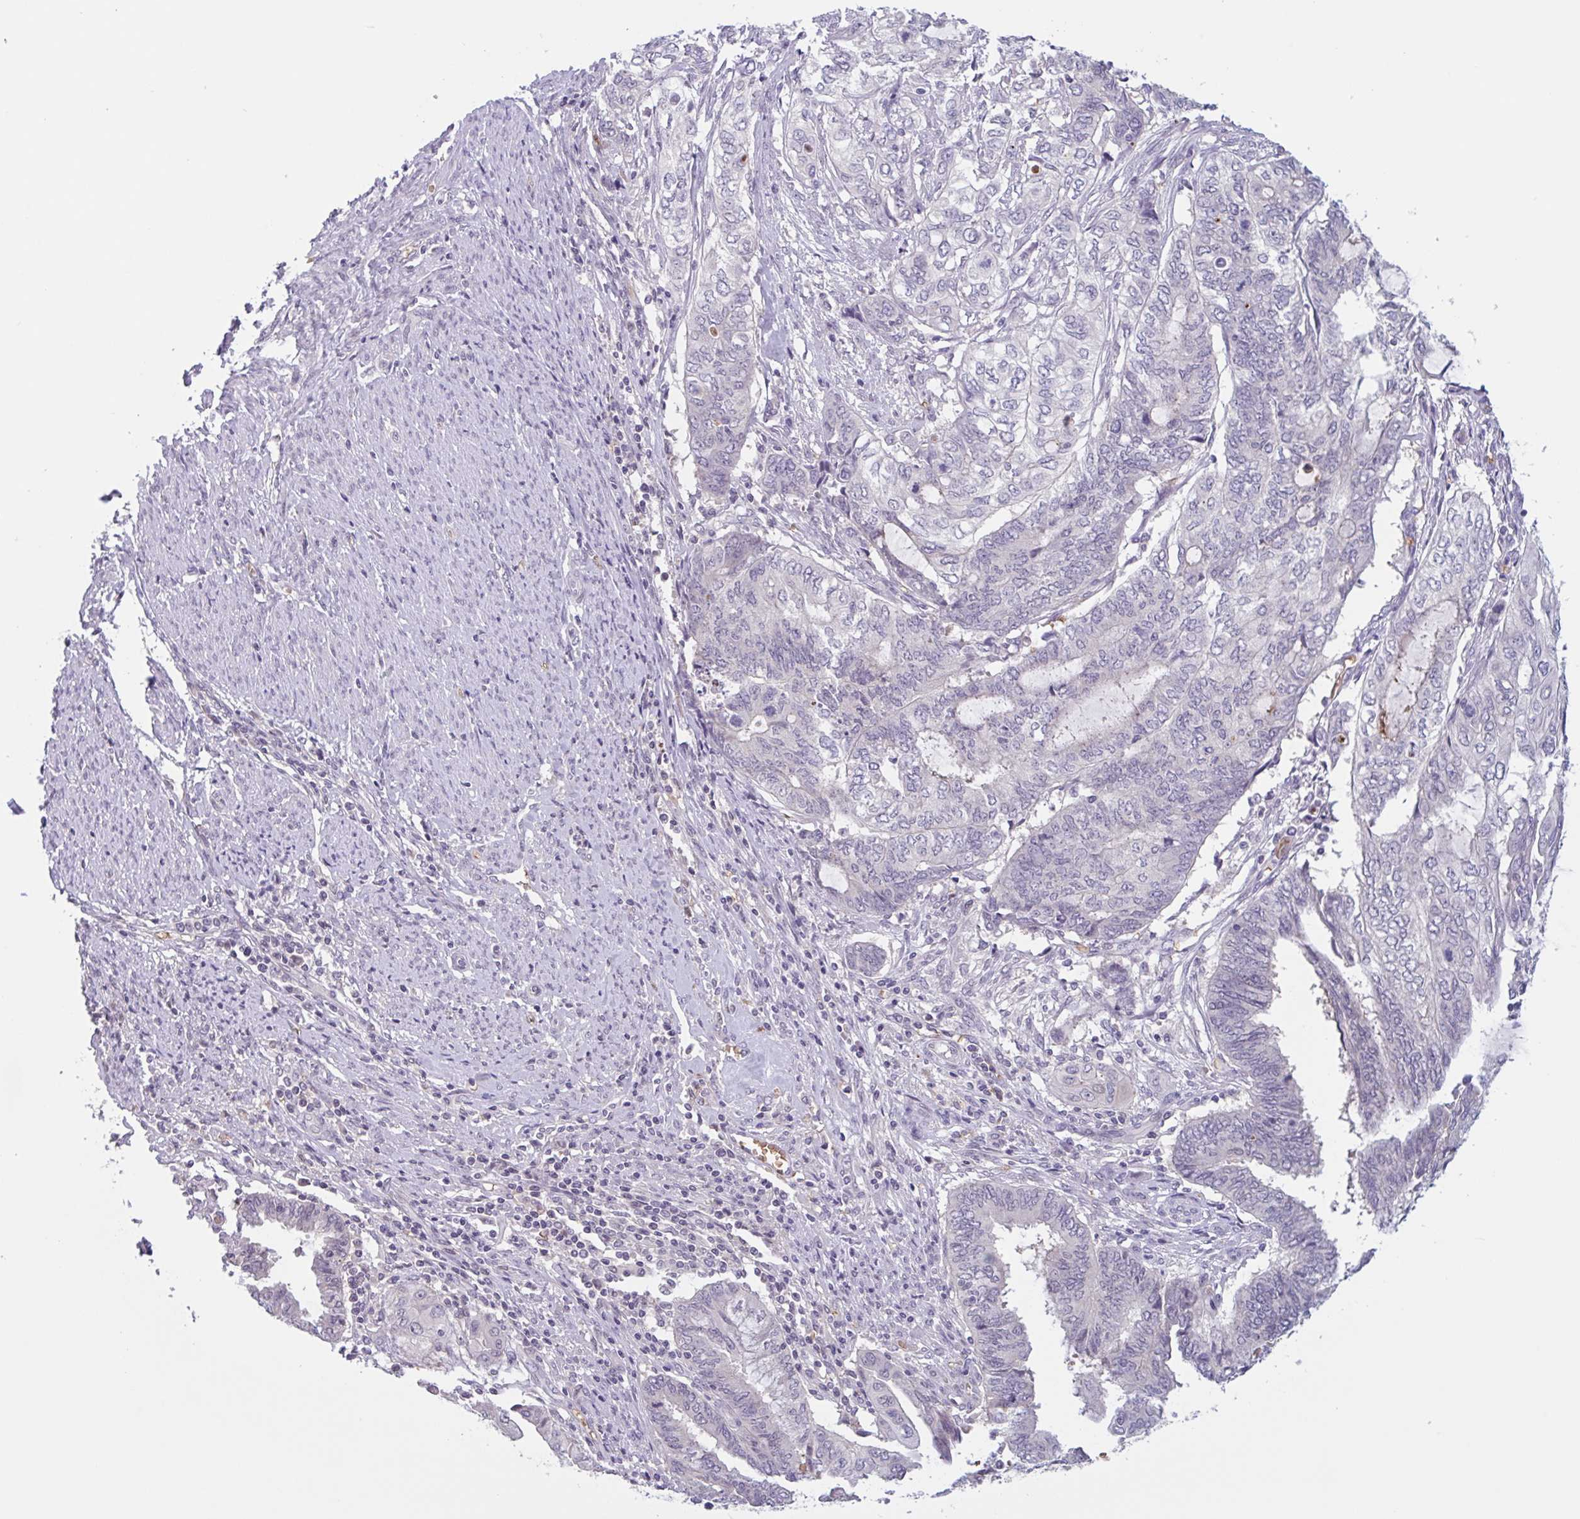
{"staining": {"intensity": "negative", "quantity": "none", "location": "none"}, "tissue": "endometrial cancer", "cell_type": "Tumor cells", "image_type": "cancer", "snomed": [{"axis": "morphology", "description": "Adenocarcinoma, NOS"}, {"axis": "topography", "description": "Uterus"}, {"axis": "topography", "description": "Endometrium"}], "caption": "A micrograph of endometrial cancer (adenocarcinoma) stained for a protein reveals no brown staining in tumor cells.", "gene": "RHAG", "patient": {"sex": "female", "age": 70}}